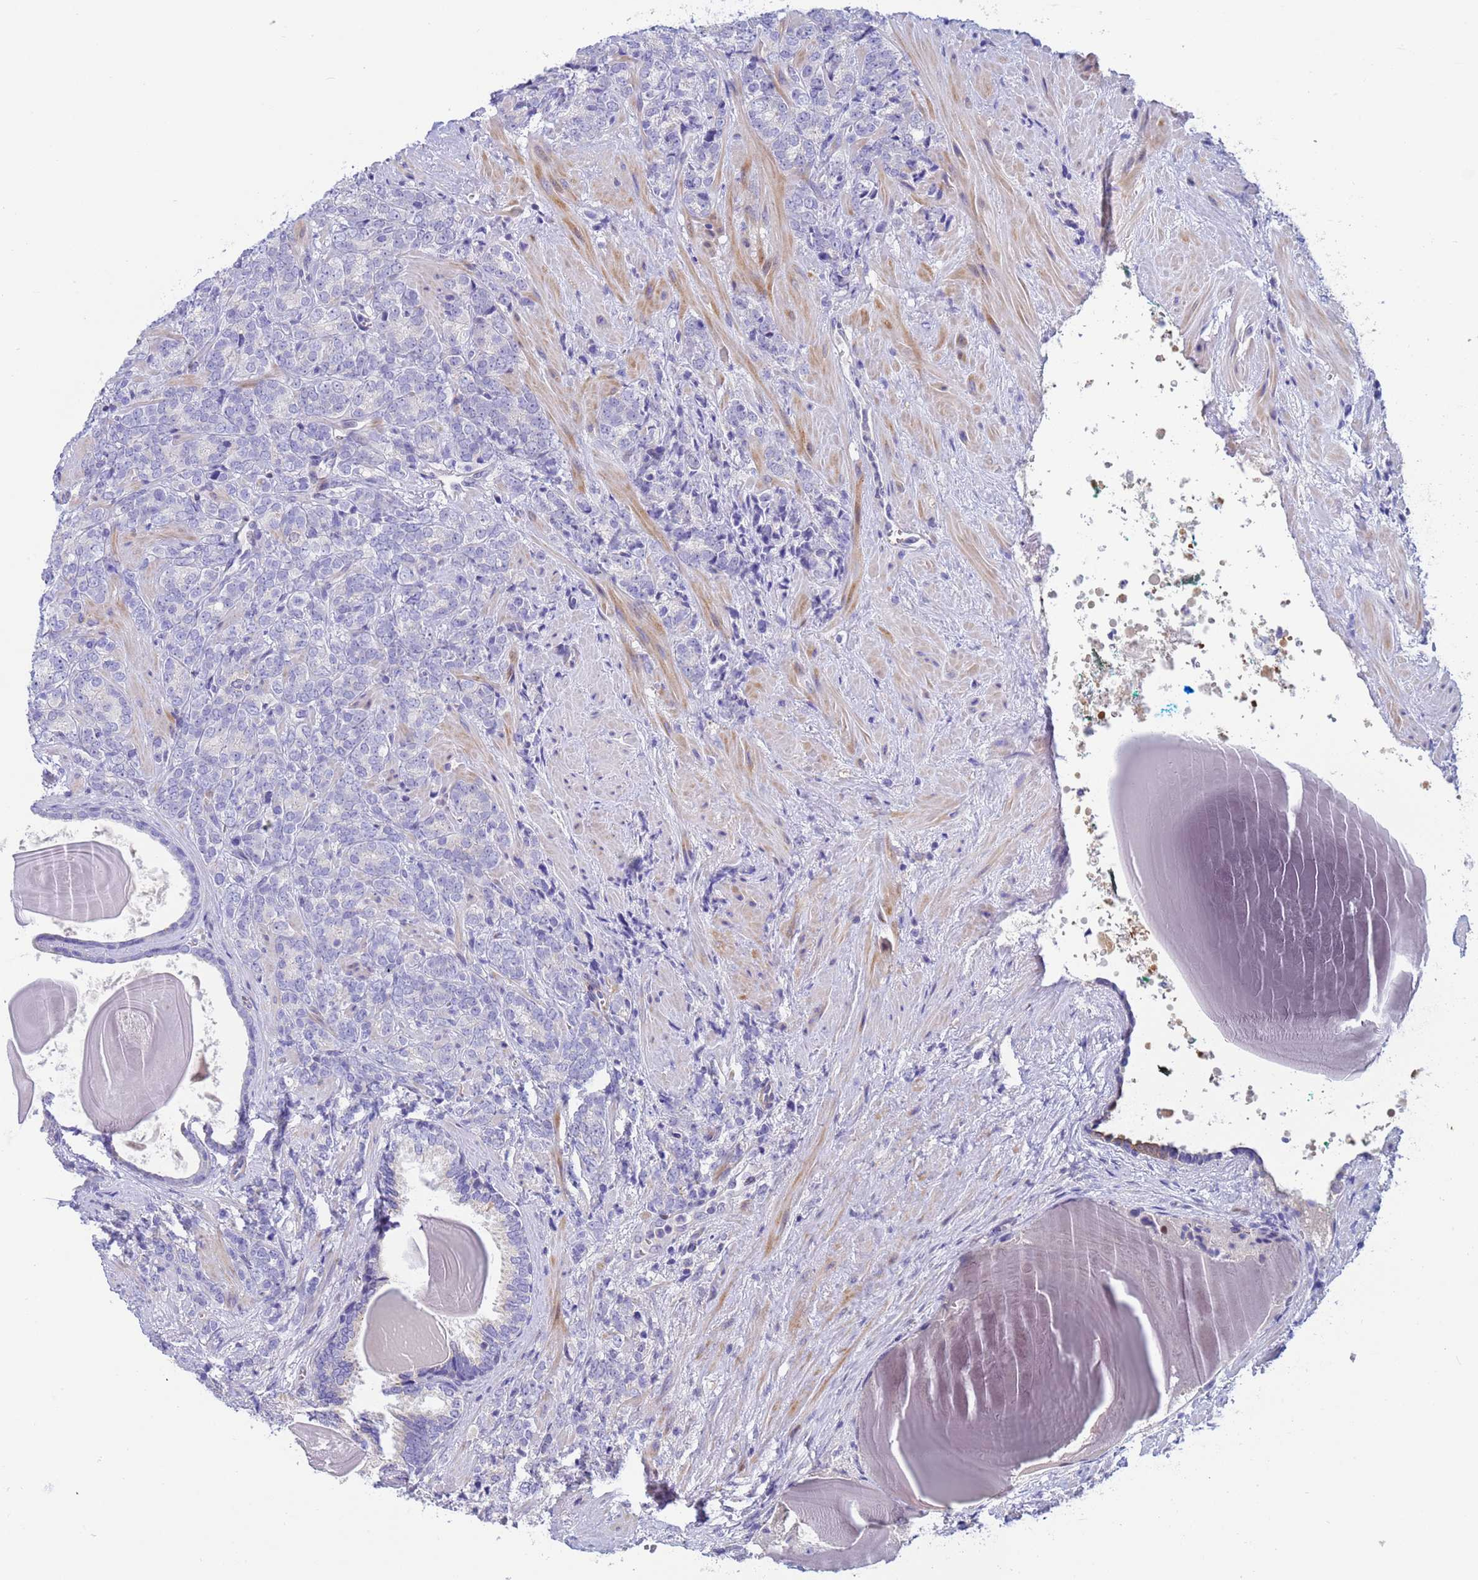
{"staining": {"intensity": "negative", "quantity": "none", "location": "none"}, "tissue": "prostate cancer", "cell_type": "Tumor cells", "image_type": "cancer", "snomed": [{"axis": "morphology", "description": "Adenocarcinoma, High grade"}, {"axis": "topography", "description": "Prostate"}], "caption": "This is a image of IHC staining of high-grade adenocarcinoma (prostate), which shows no expression in tumor cells. The staining is performed using DAB brown chromogen with nuclei counter-stained in using hematoxylin.", "gene": "PPP6R1", "patient": {"sex": "male", "age": 64}}